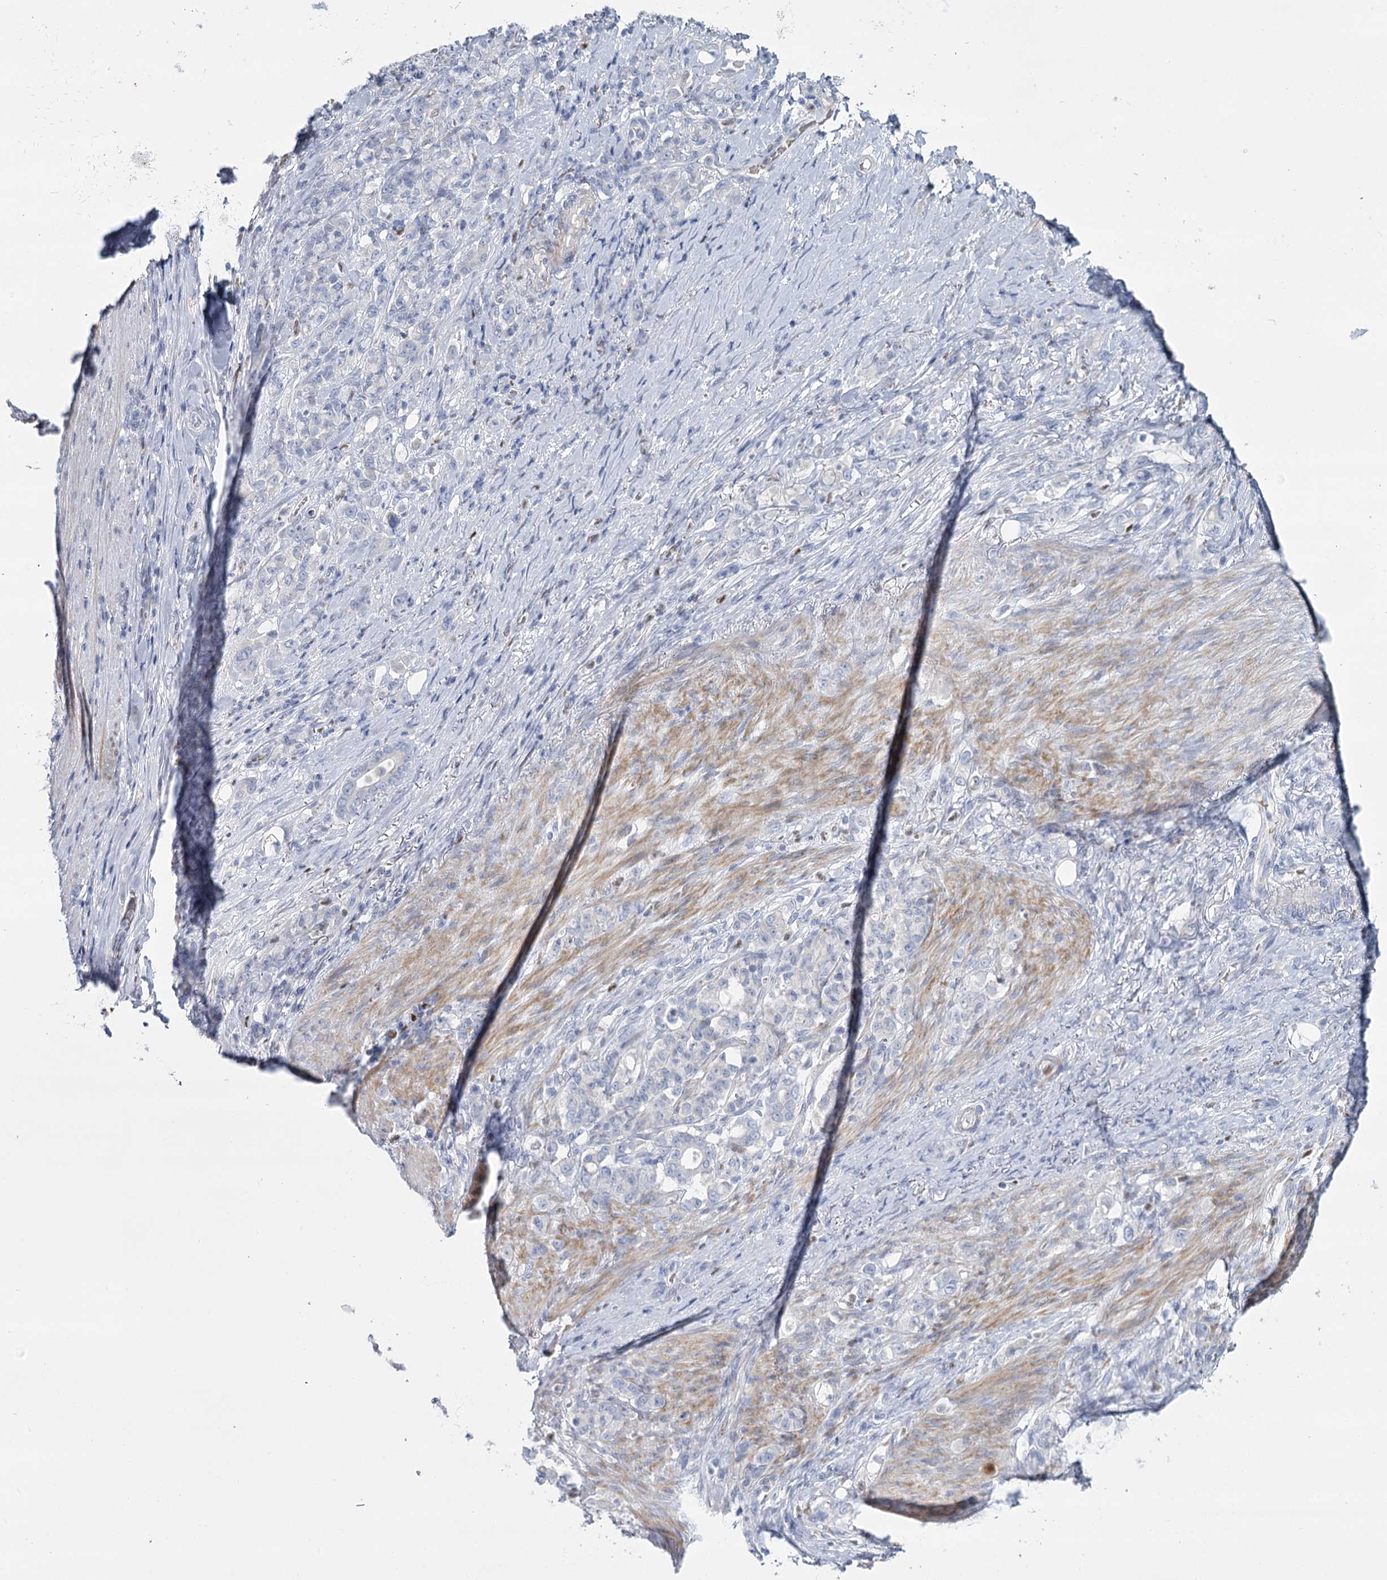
{"staining": {"intensity": "negative", "quantity": "none", "location": "none"}, "tissue": "stomach cancer", "cell_type": "Tumor cells", "image_type": "cancer", "snomed": [{"axis": "morphology", "description": "Adenocarcinoma, NOS"}, {"axis": "topography", "description": "Stomach"}], "caption": "Immunohistochemistry (IHC) micrograph of human stomach cancer (adenocarcinoma) stained for a protein (brown), which demonstrates no expression in tumor cells.", "gene": "IGSF3", "patient": {"sex": "female", "age": 79}}